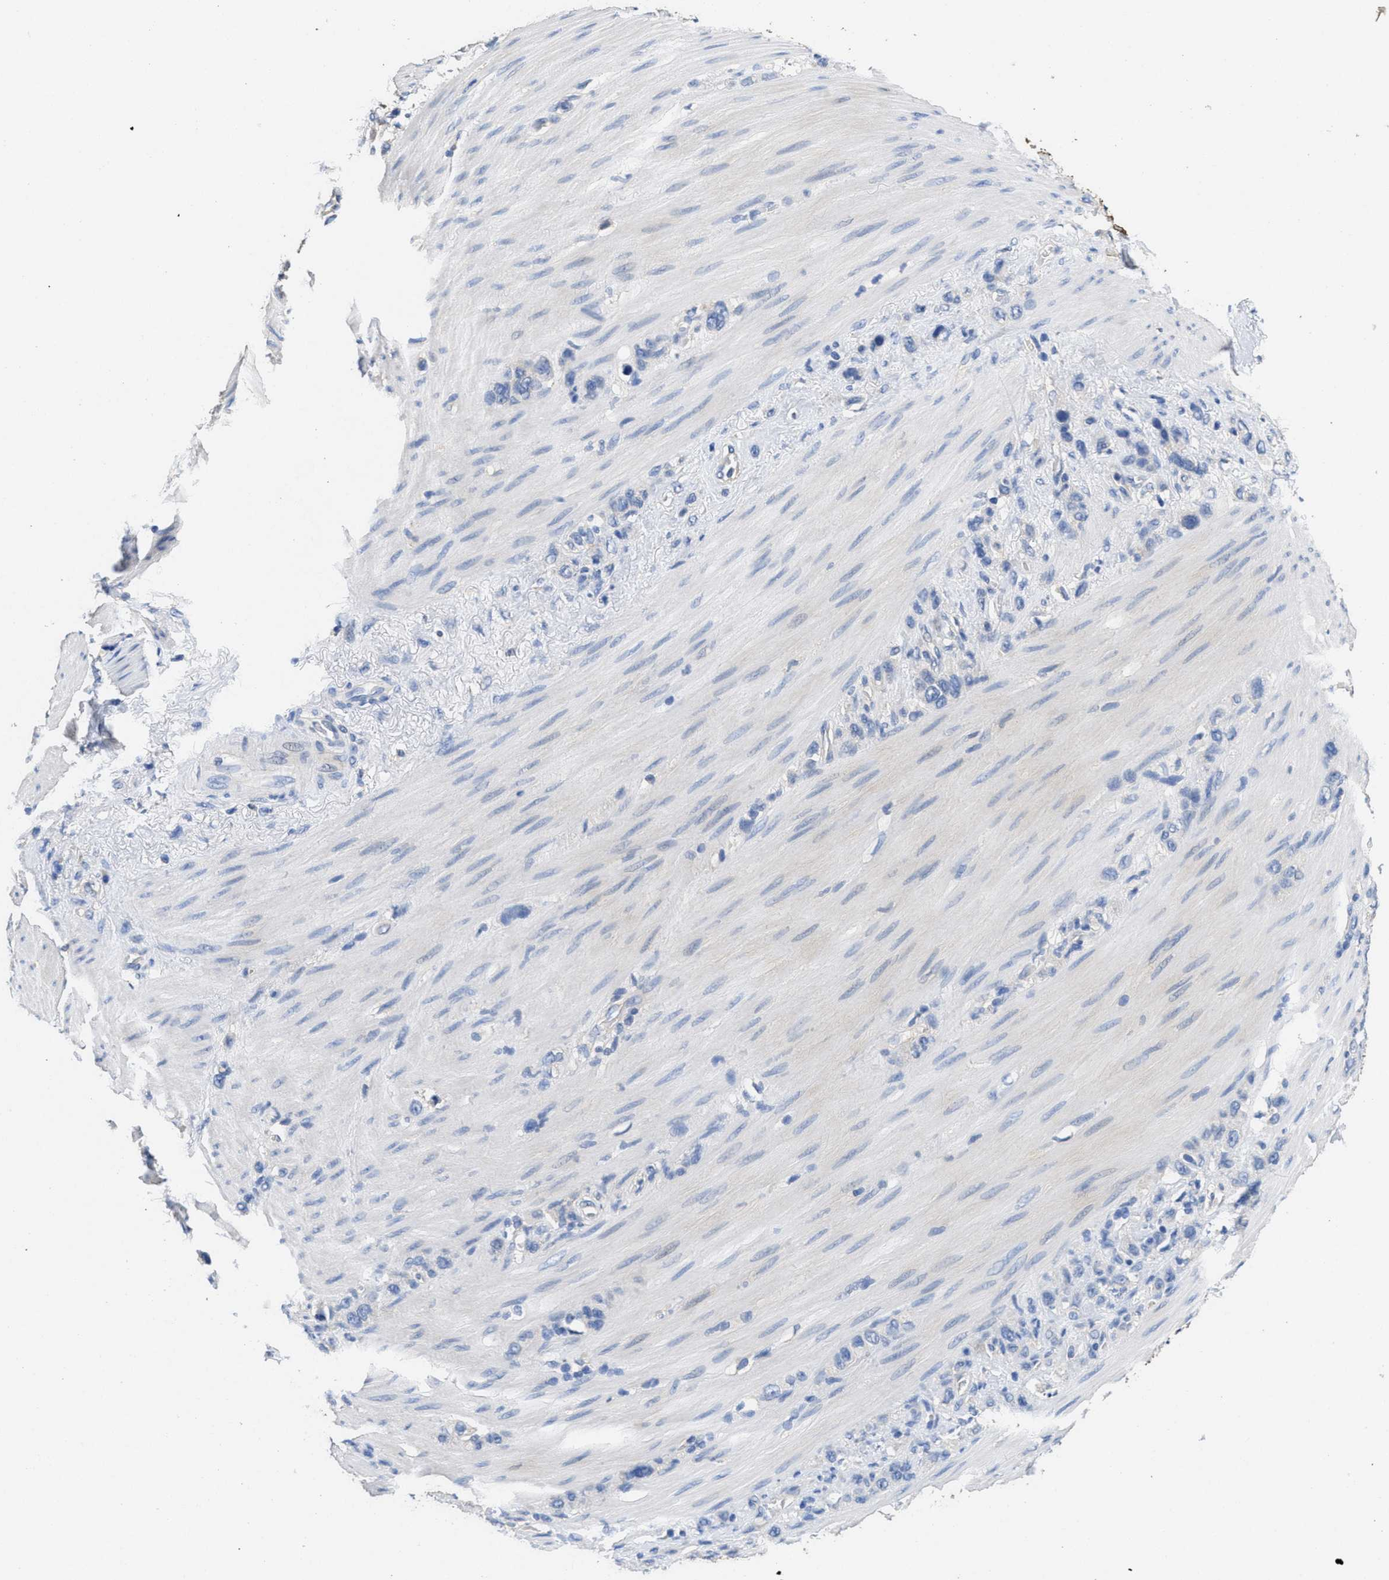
{"staining": {"intensity": "negative", "quantity": "none", "location": "none"}, "tissue": "stomach cancer", "cell_type": "Tumor cells", "image_type": "cancer", "snomed": [{"axis": "morphology", "description": "Adenocarcinoma, NOS"}, {"axis": "morphology", "description": "Adenocarcinoma, High grade"}, {"axis": "topography", "description": "Stomach, upper"}, {"axis": "topography", "description": "Stomach, lower"}], "caption": "Immunohistochemistry (IHC) image of neoplastic tissue: stomach cancer (adenocarcinoma (high-grade)) stained with DAB (3,3'-diaminobenzidine) displays no significant protein expression in tumor cells. (DAB immunohistochemistry with hematoxylin counter stain).", "gene": "CA9", "patient": {"sex": "female", "age": 65}}